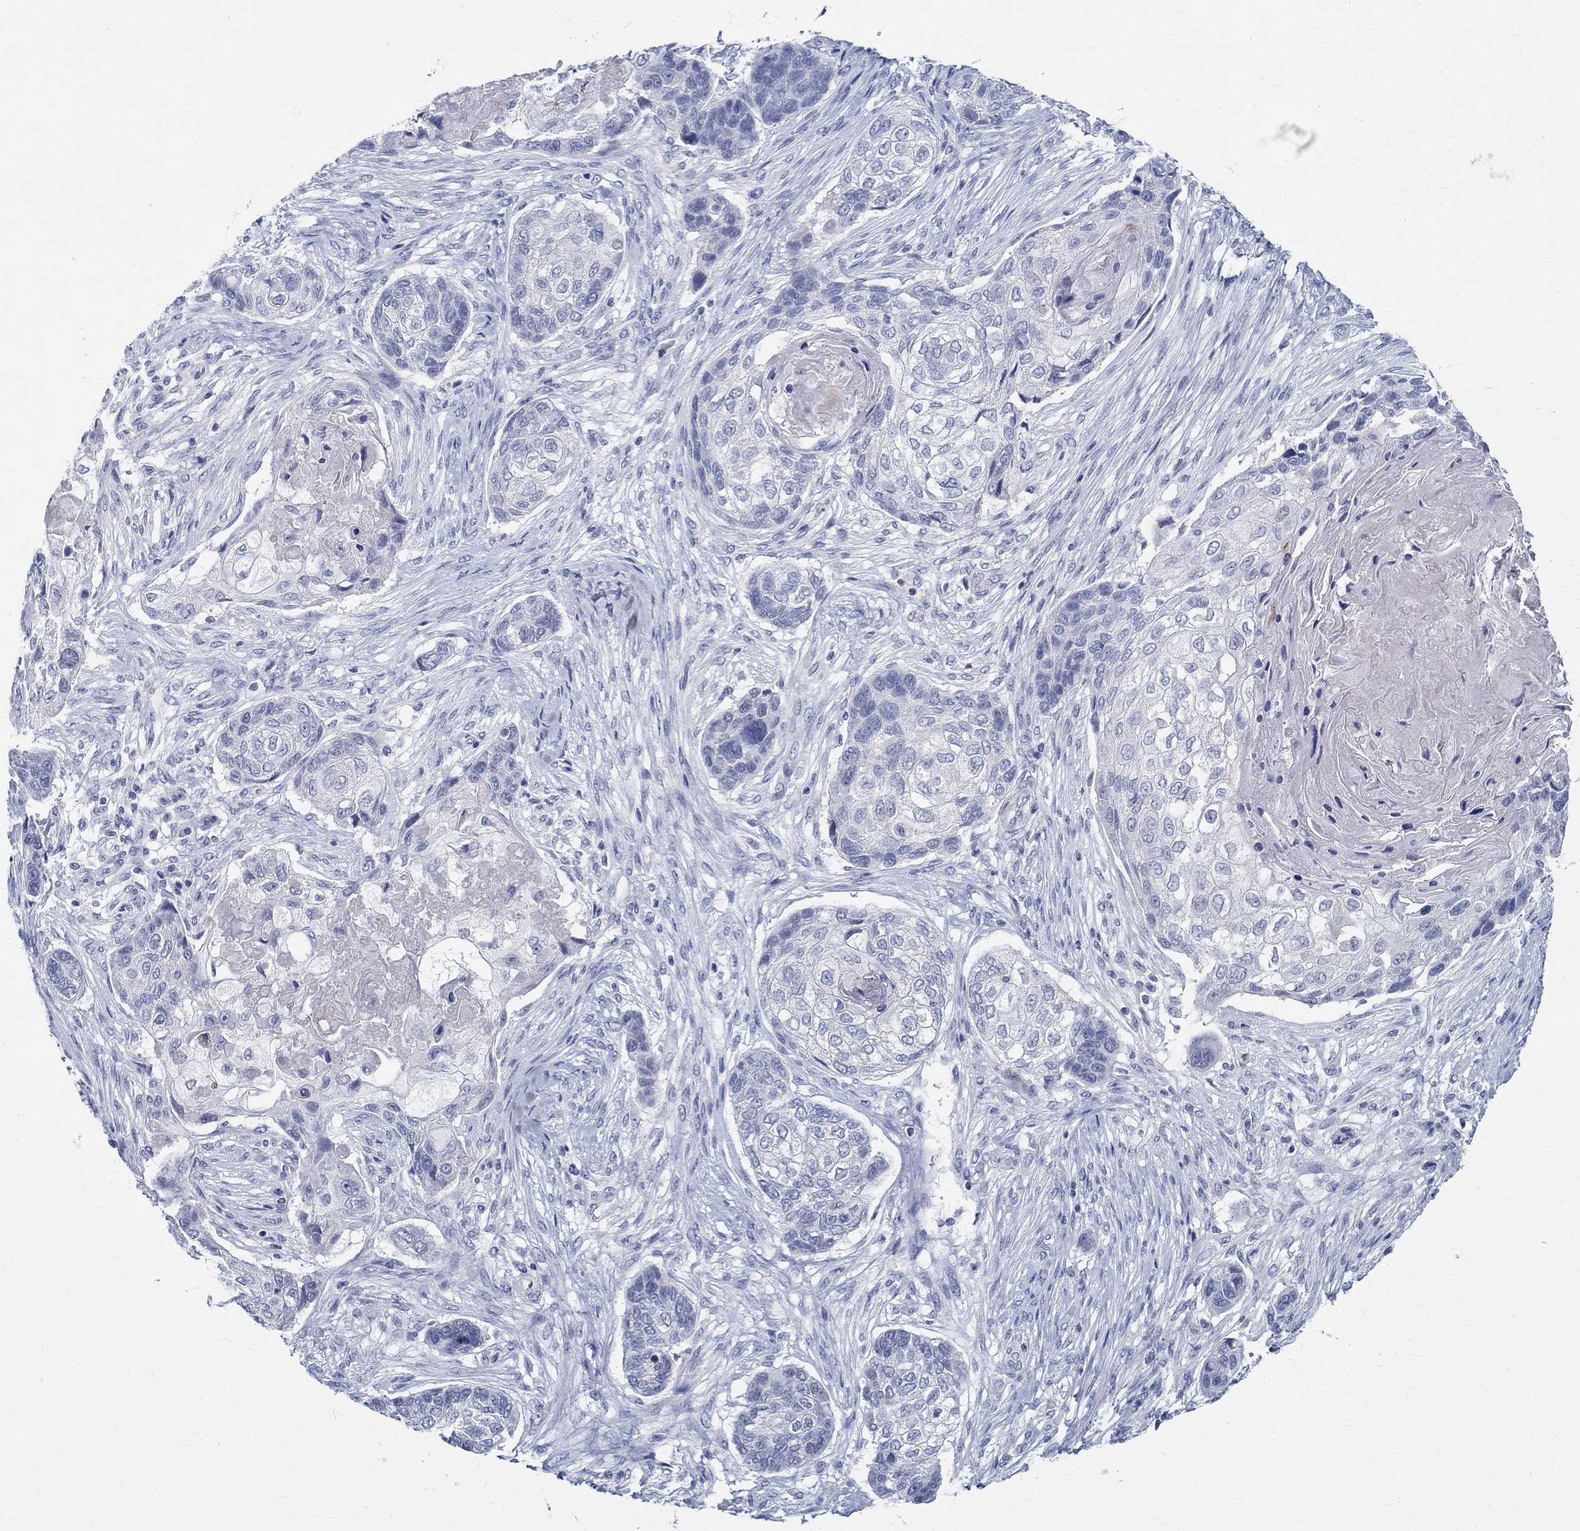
{"staining": {"intensity": "negative", "quantity": "none", "location": "none"}, "tissue": "lung cancer", "cell_type": "Tumor cells", "image_type": "cancer", "snomed": [{"axis": "morphology", "description": "Normal tissue, NOS"}, {"axis": "morphology", "description": "Squamous cell carcinoma, NOS"}, {"axis": "topography", "description": "Bronchus"}, {"axis": "topography", "description": "Lung"}], "caption": "A high-resolution image shows immunohistochemistry (IHC) staining of lung cancer (squamous cell carcinoma), which exhibits no significant expression in tumor cells.", "gene": "CETN1", "patient": {"sex": "male", "age": 69}}